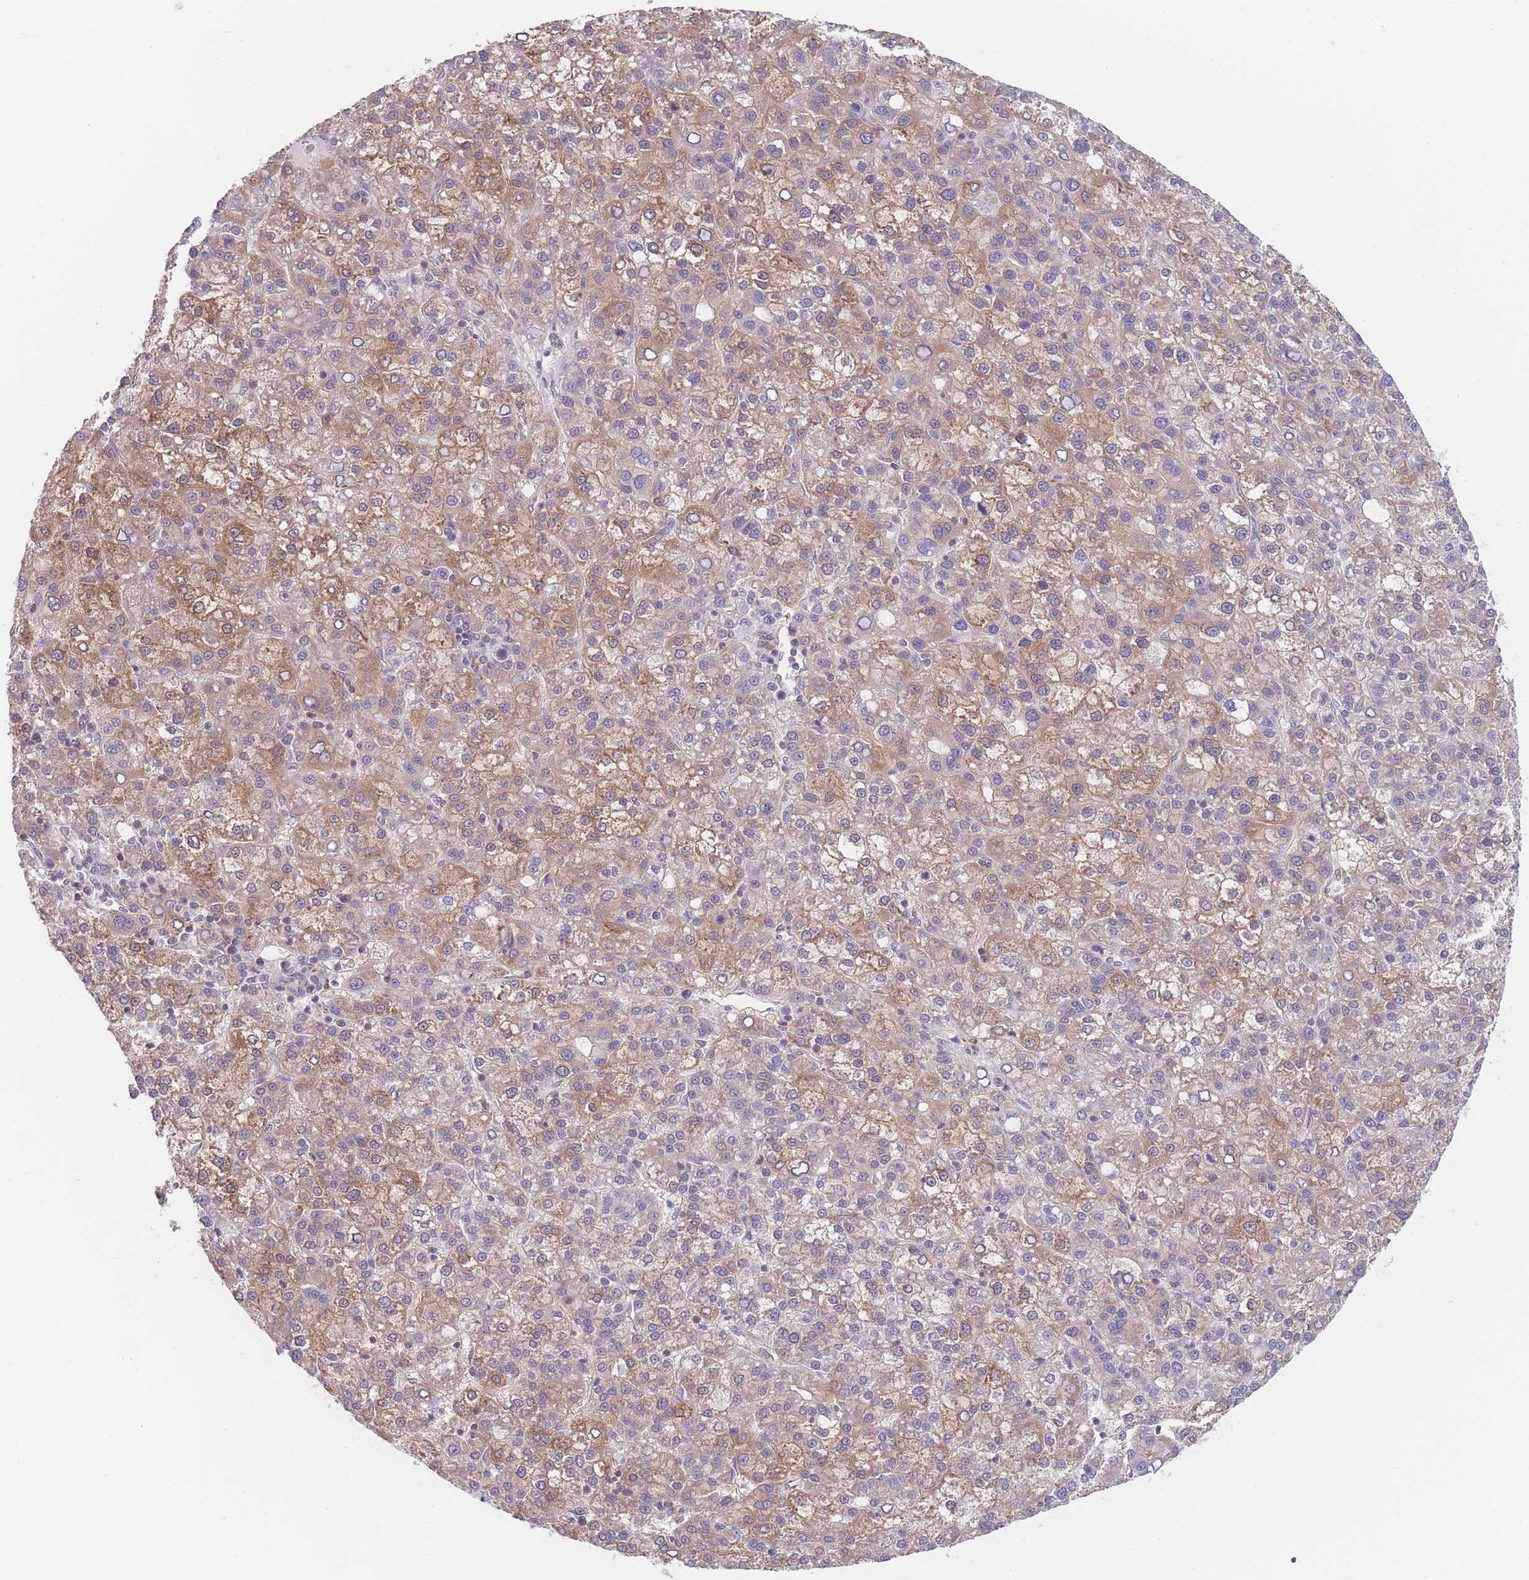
{"staining": {"intensity": "moderate", "quantity": ">75%", "location": "cytoplasmic/membranous"}, "tissue": "liver cancer", "cell_type": "Tumor cells", "image_type": "cancer", "snomed": [{"axis": "morphology", "description": "Carcinoma, Hepatocellular, NOS"}, {"axis": "topography", "description": "Liver"}], "caption": "Approximately >75% of tumor cells in human liver cancer (hepatocellular carcinoma) exhibit moderate cytoplasmic/membranous protein positivity as visualized by brown immunohistochemical staining.", "gene": "AK9", "patient": {"sex": "female", "age": 58}}